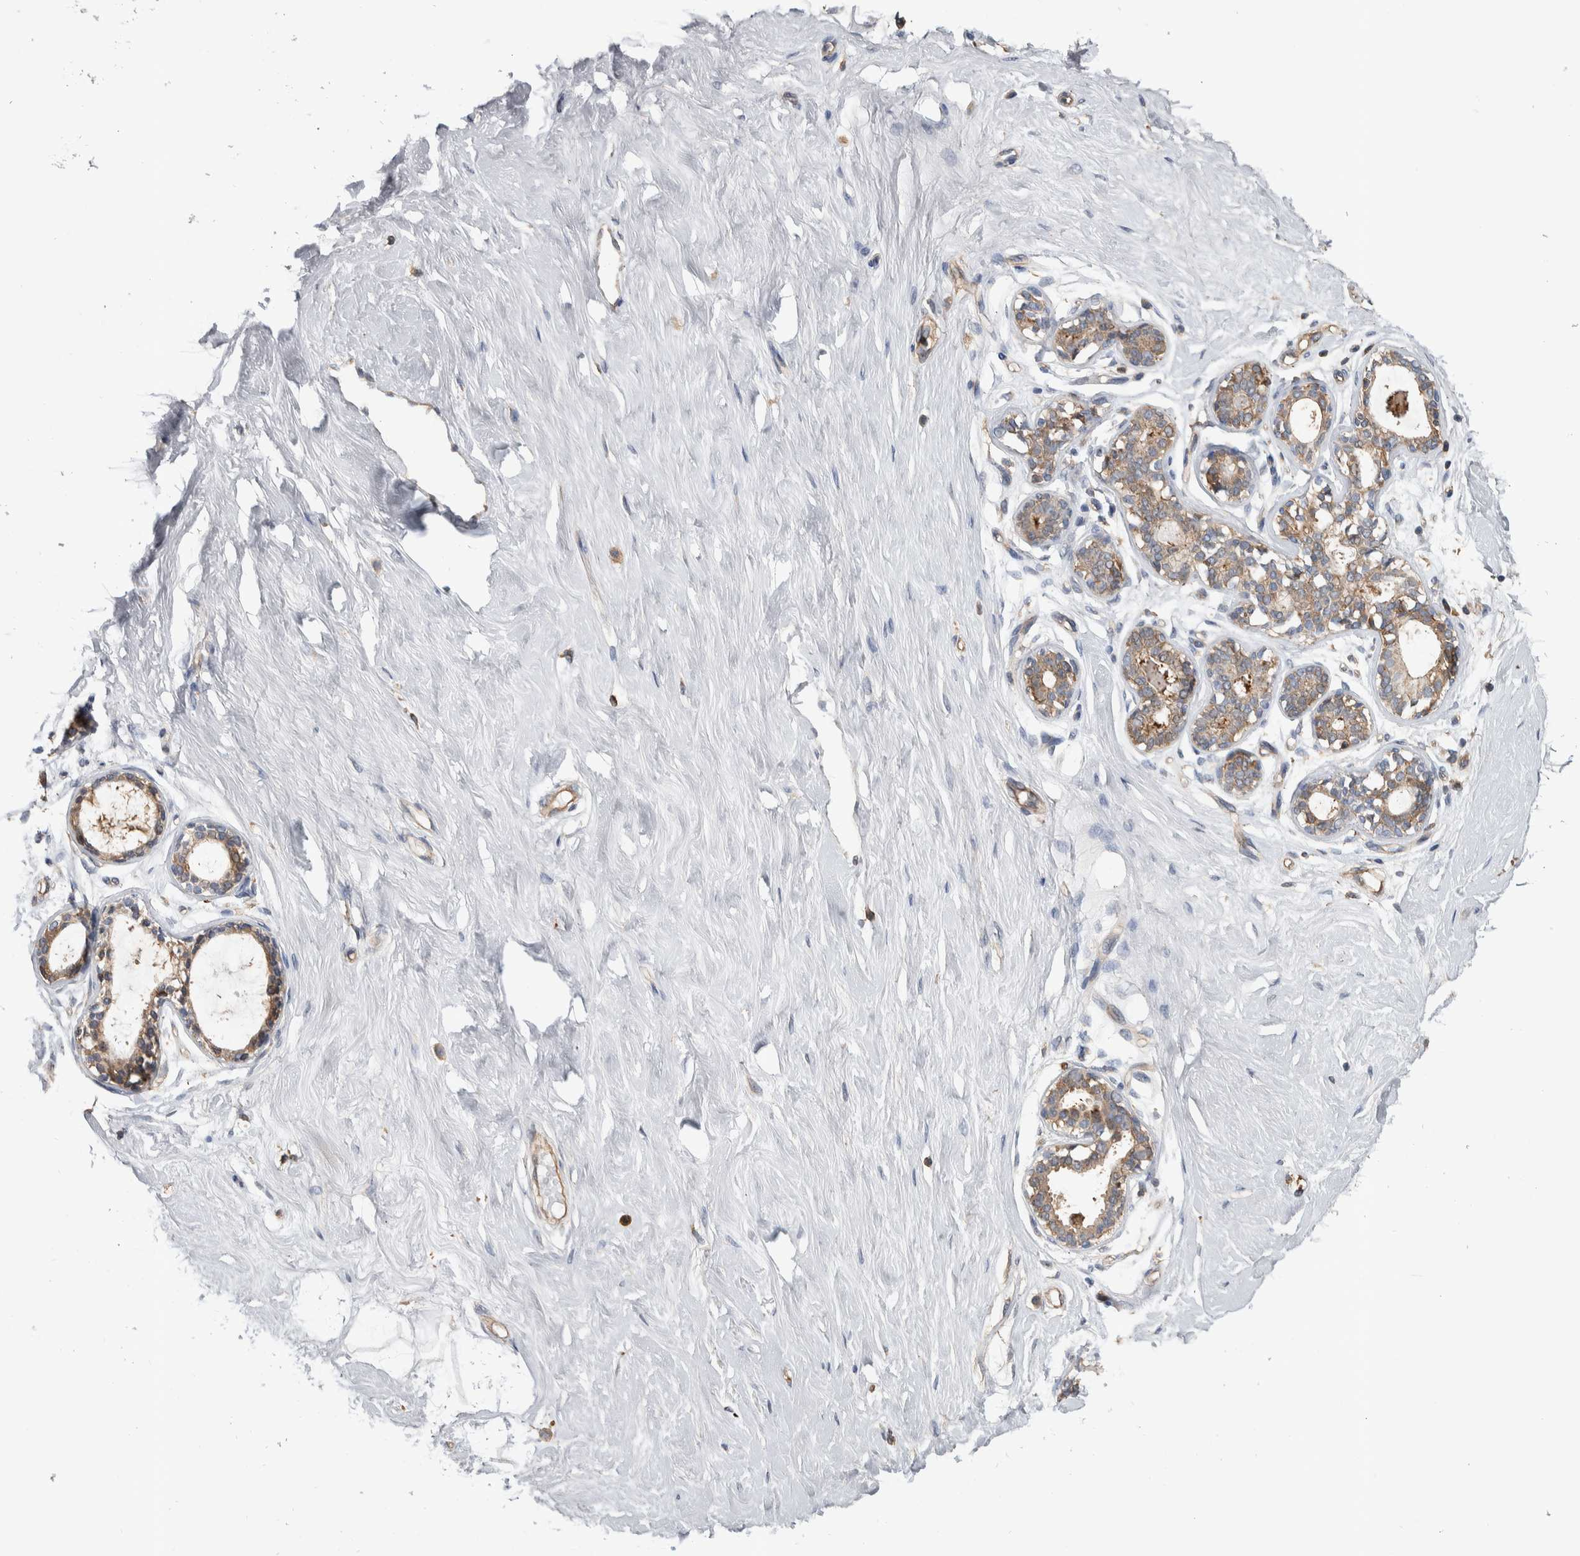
{"staining": {"intensity": "weak", "quantity": "25%-75%", "location": "cytoplasmic/membranous"}, "tissue": "breast", "cell_type": "Adipocytes", "image_type": "normal", "snomed": [{"axis": "morphology", "description": "Normal tissue, NOS"}, {"axis": "topography", "description": "Breast"}], "caption": "About 25%-75% of adipocytes in normal breast demonstrate weak cytoplasmic/membranous protein staining as visualized by brown immunohistochemical staining.", "gene": "SDCBP", "patient": {"sex": "female", "age": 23}}